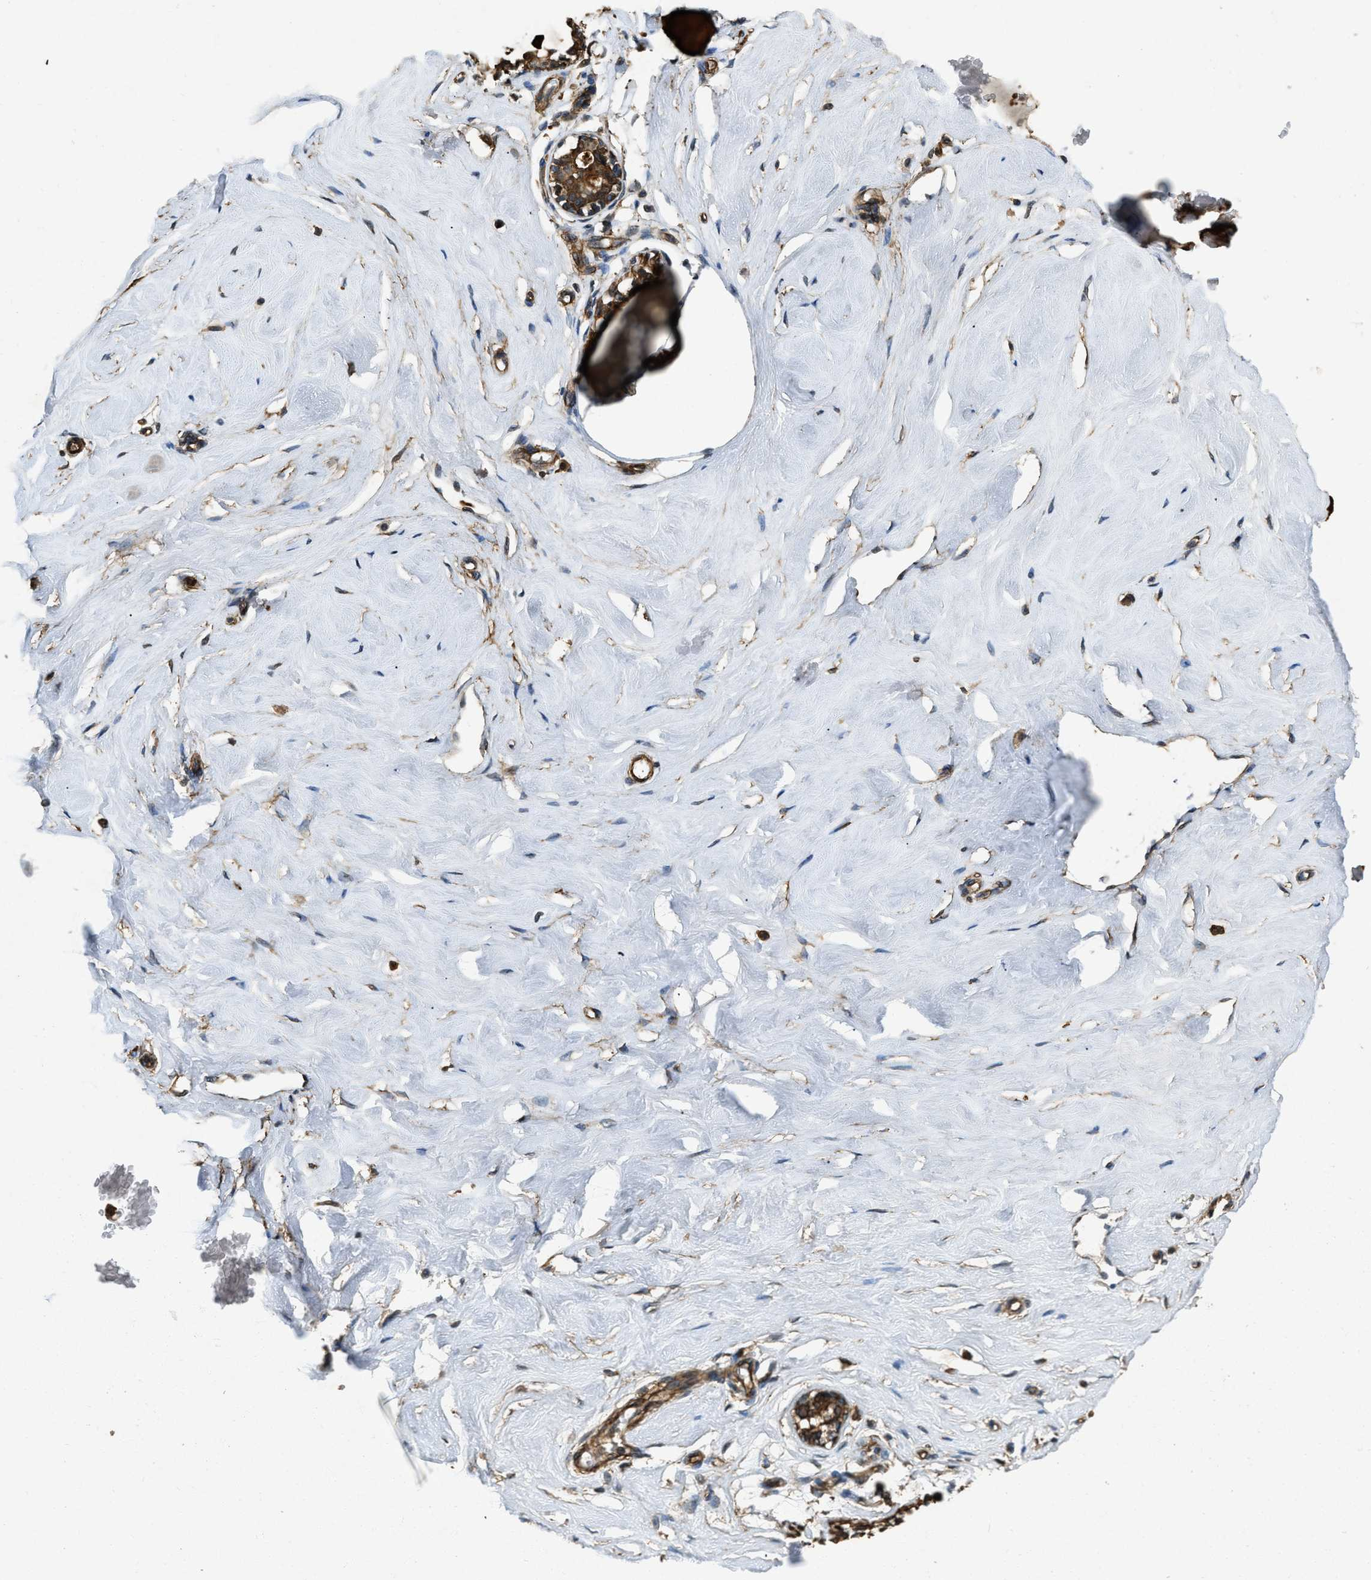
{"staining": {"intensity": "moderate", "quantity": ">75%", "location": "cytoplasmic/membranous"}, "tissue": "breast", "cell_type": "Adipocytes", "image_type": "normal", "snomed": [{"axis": "morphology", "description": "Normal tissue, NOS"}, {"axis": "topography", "description": "Breast"}], "caption": "A brown stain labels moderate cytoplasmic/membranous positivity of a protein in adipocytes of benign breast. The staining was performed using DAB (3,3'-diaminobenzidine) to visualize the protein expression in brown, while the nuclei were stained in blue with hematoxylin (Magnification: 20x).", "gene": "YARS1", "patient": {"sex": "female", "age": 23}}